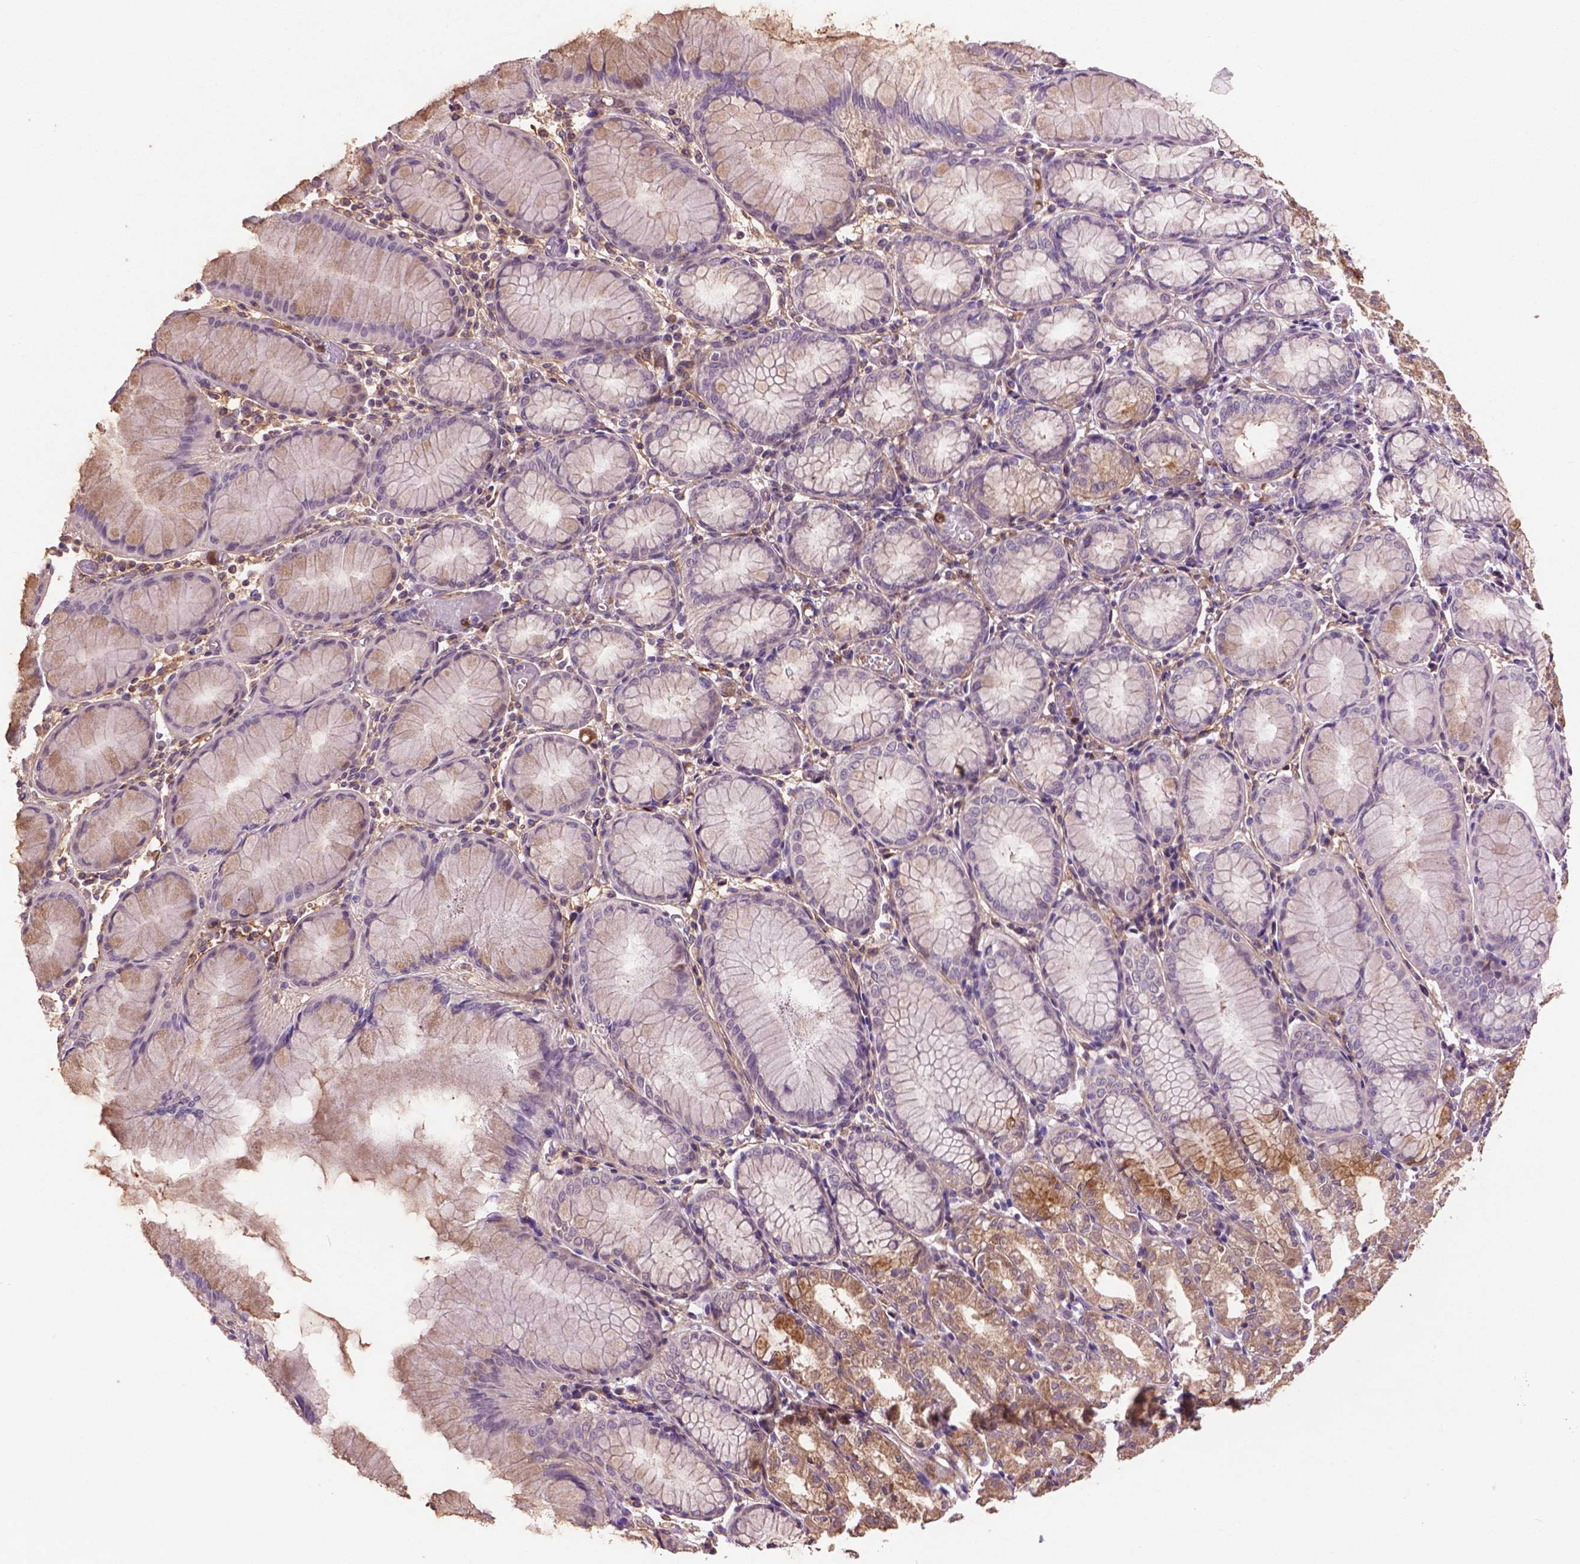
{"staining": {"intensity": "moderate", "quantity": "25%-75%", "location": "cytoplasmic/membranous"}, "tissue": "stomach", "cell_type": "Glandular cells", "image_type": "normal", "snomed": [{"axis": "morphology", "description": "Normal tissue, NOS"}, {"axis": "topography", "description": "Stomach"}], "caption": "A micrograph showing moderate cytoplasmic/membranous positivity in about 25%-75% of glandular cells in unremarkable stomach, as visualized by brown immunohistochemical staining.", "gene": "LRRC3C", "patient": {"sex": "female", "age": 57}}